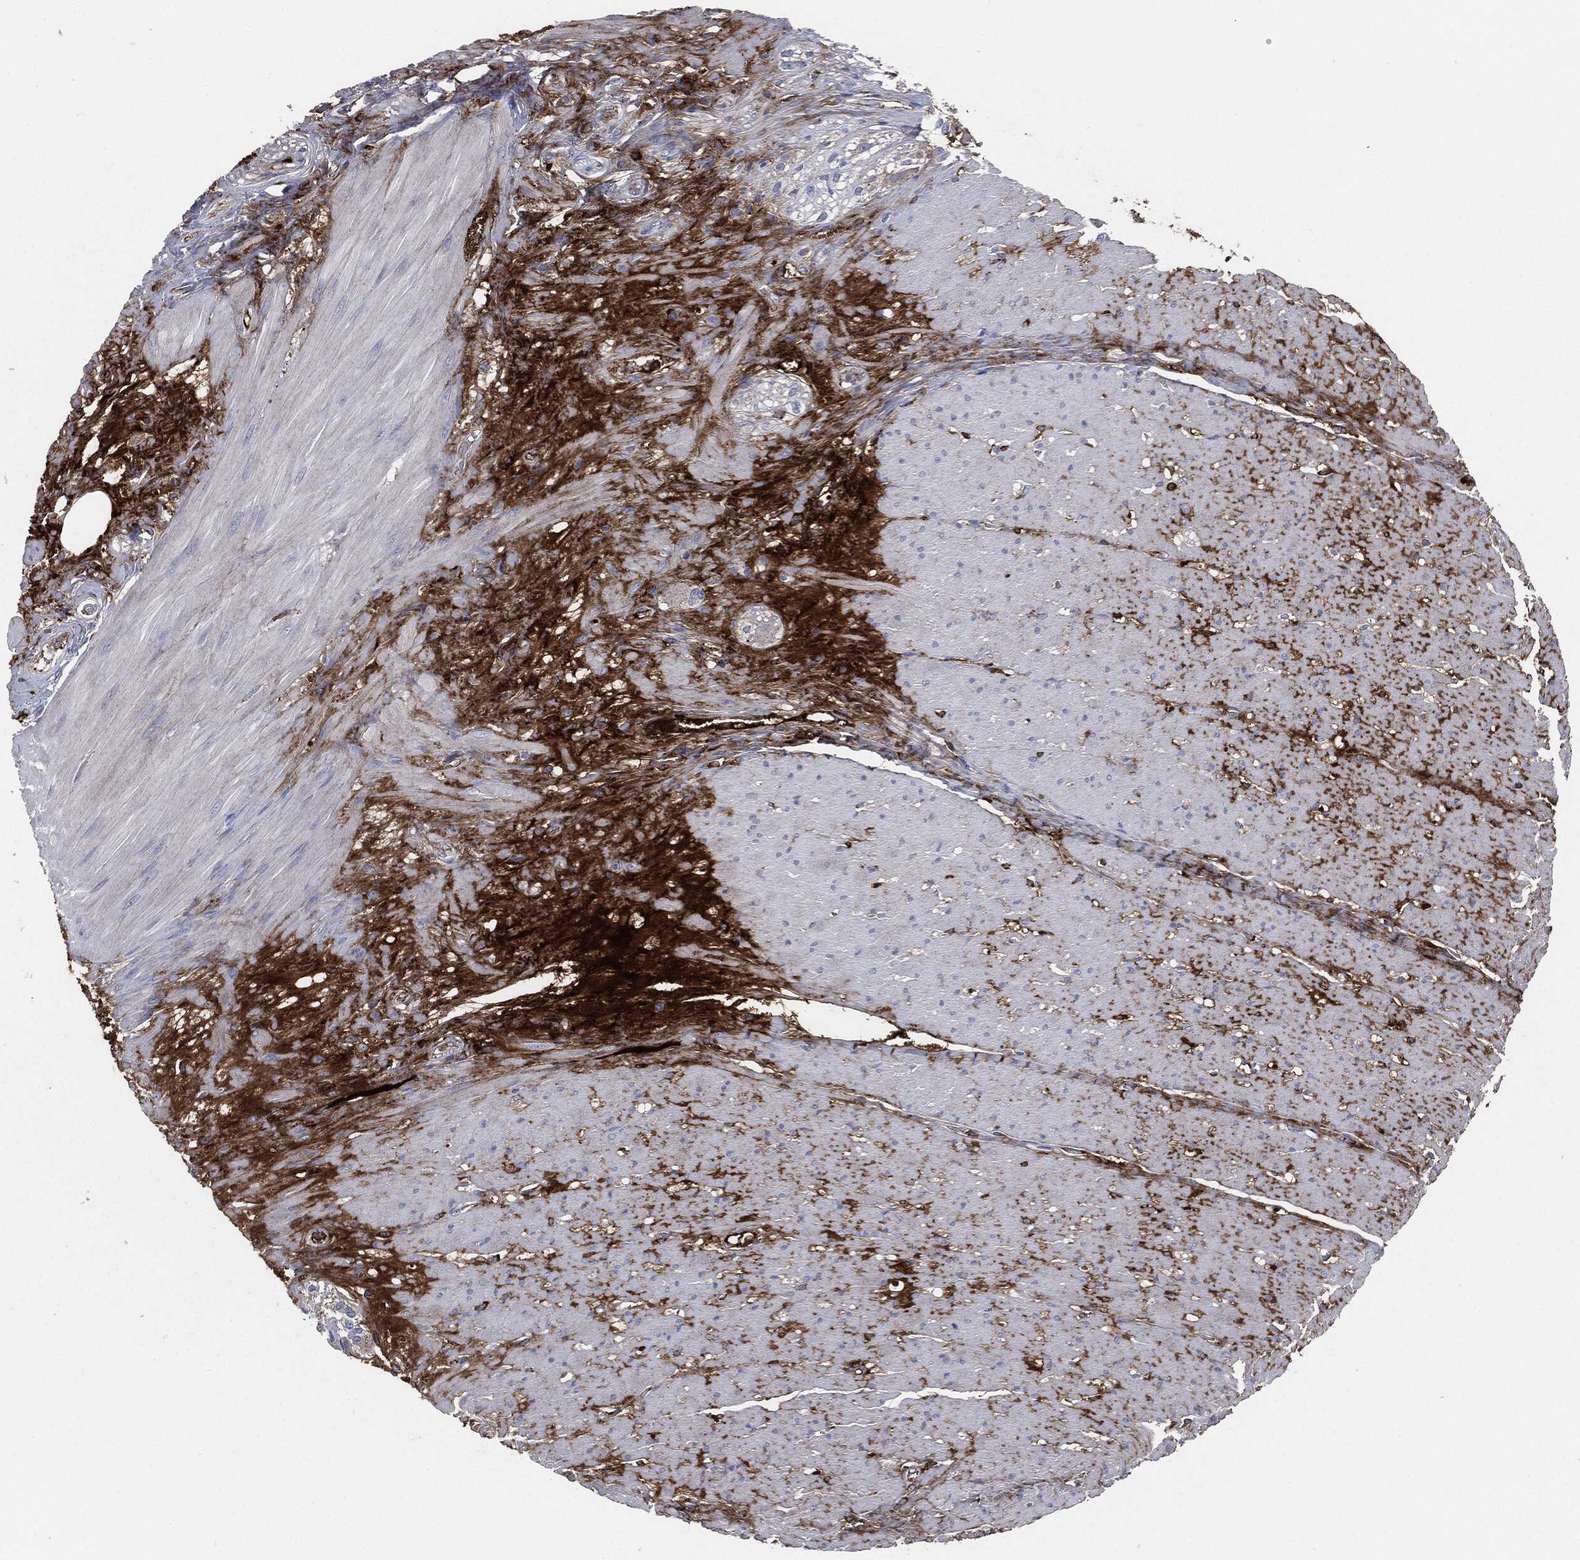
{"staining": {"intensity": "negative", "quantity": "none", "location": "none"}, "tissue": "smooth muscle", "cell_type": "Smooth muscle cells", "image_type": "normal", "snomed": [{"axis": "morphology", "description": "Normal tissue, NOS"}, {"axis": "topography", "description": "Soft tissue"}, {"axis": "topography", "description": "Smooth muscle"}], "caption": "This histopathology image is of normal smooth muscle stained with IHC to label a protein in brown with the nuclei are counter-stained blue. There is no staining in smooth muscle cells. The staining is performed using DAB (3,3'-diaminobenzidine) brown chromogen with nuclei counter-stained in using hematoxylin.", "gene": "APOB", "patient": {"sex": "male", "age": 72}}